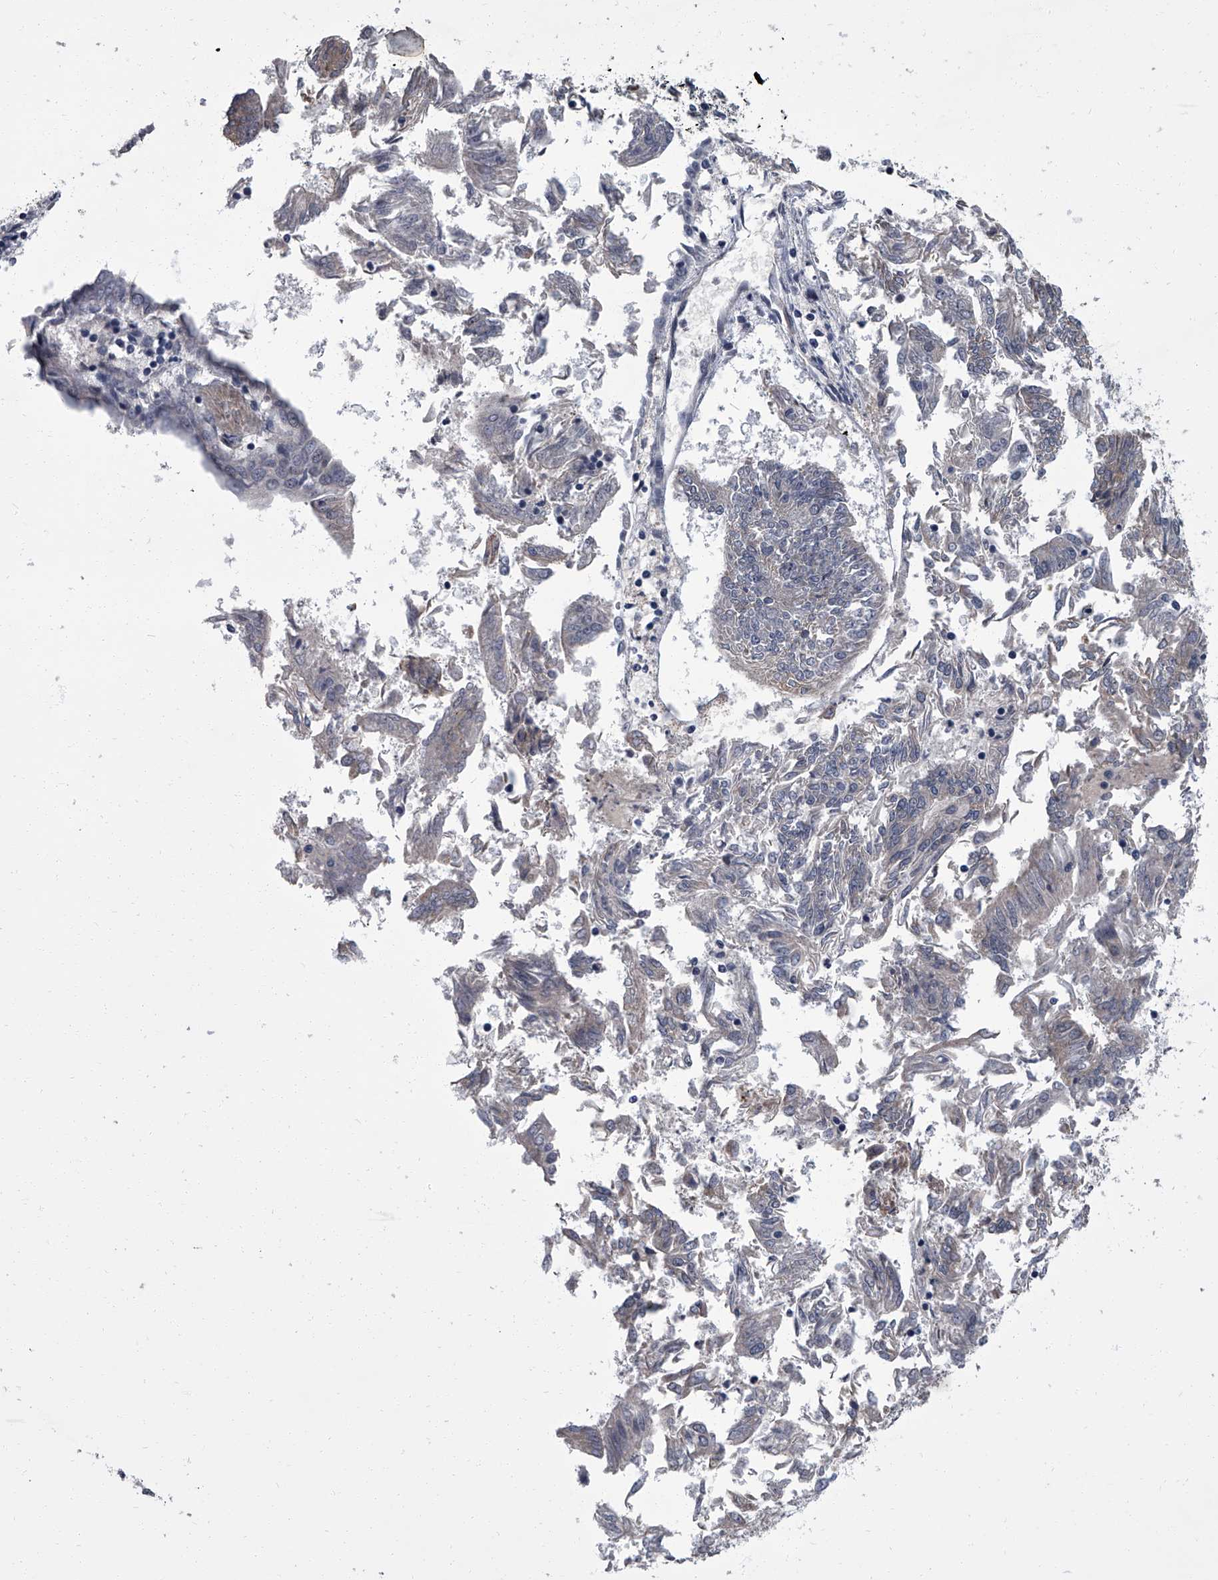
{"staining": {"intensity": "negative", "quantity": "none", "location": "none"}, "tissue": "endometrial cancer", "cell_type": "Tumor cells", "image_type": "cancer", "snomed": [{"axis": "morphology", "description": "Adenocarcinoma, NOS"}, {"axis": "topography", "description": "Endometrium"}], "caption": "This is an IHC photomicrograph of endometrial adenocarcinoma. There is no expression in tumor cells.", "gene": "ZNF274", "patient": {"sex": "female", "age": 58}}